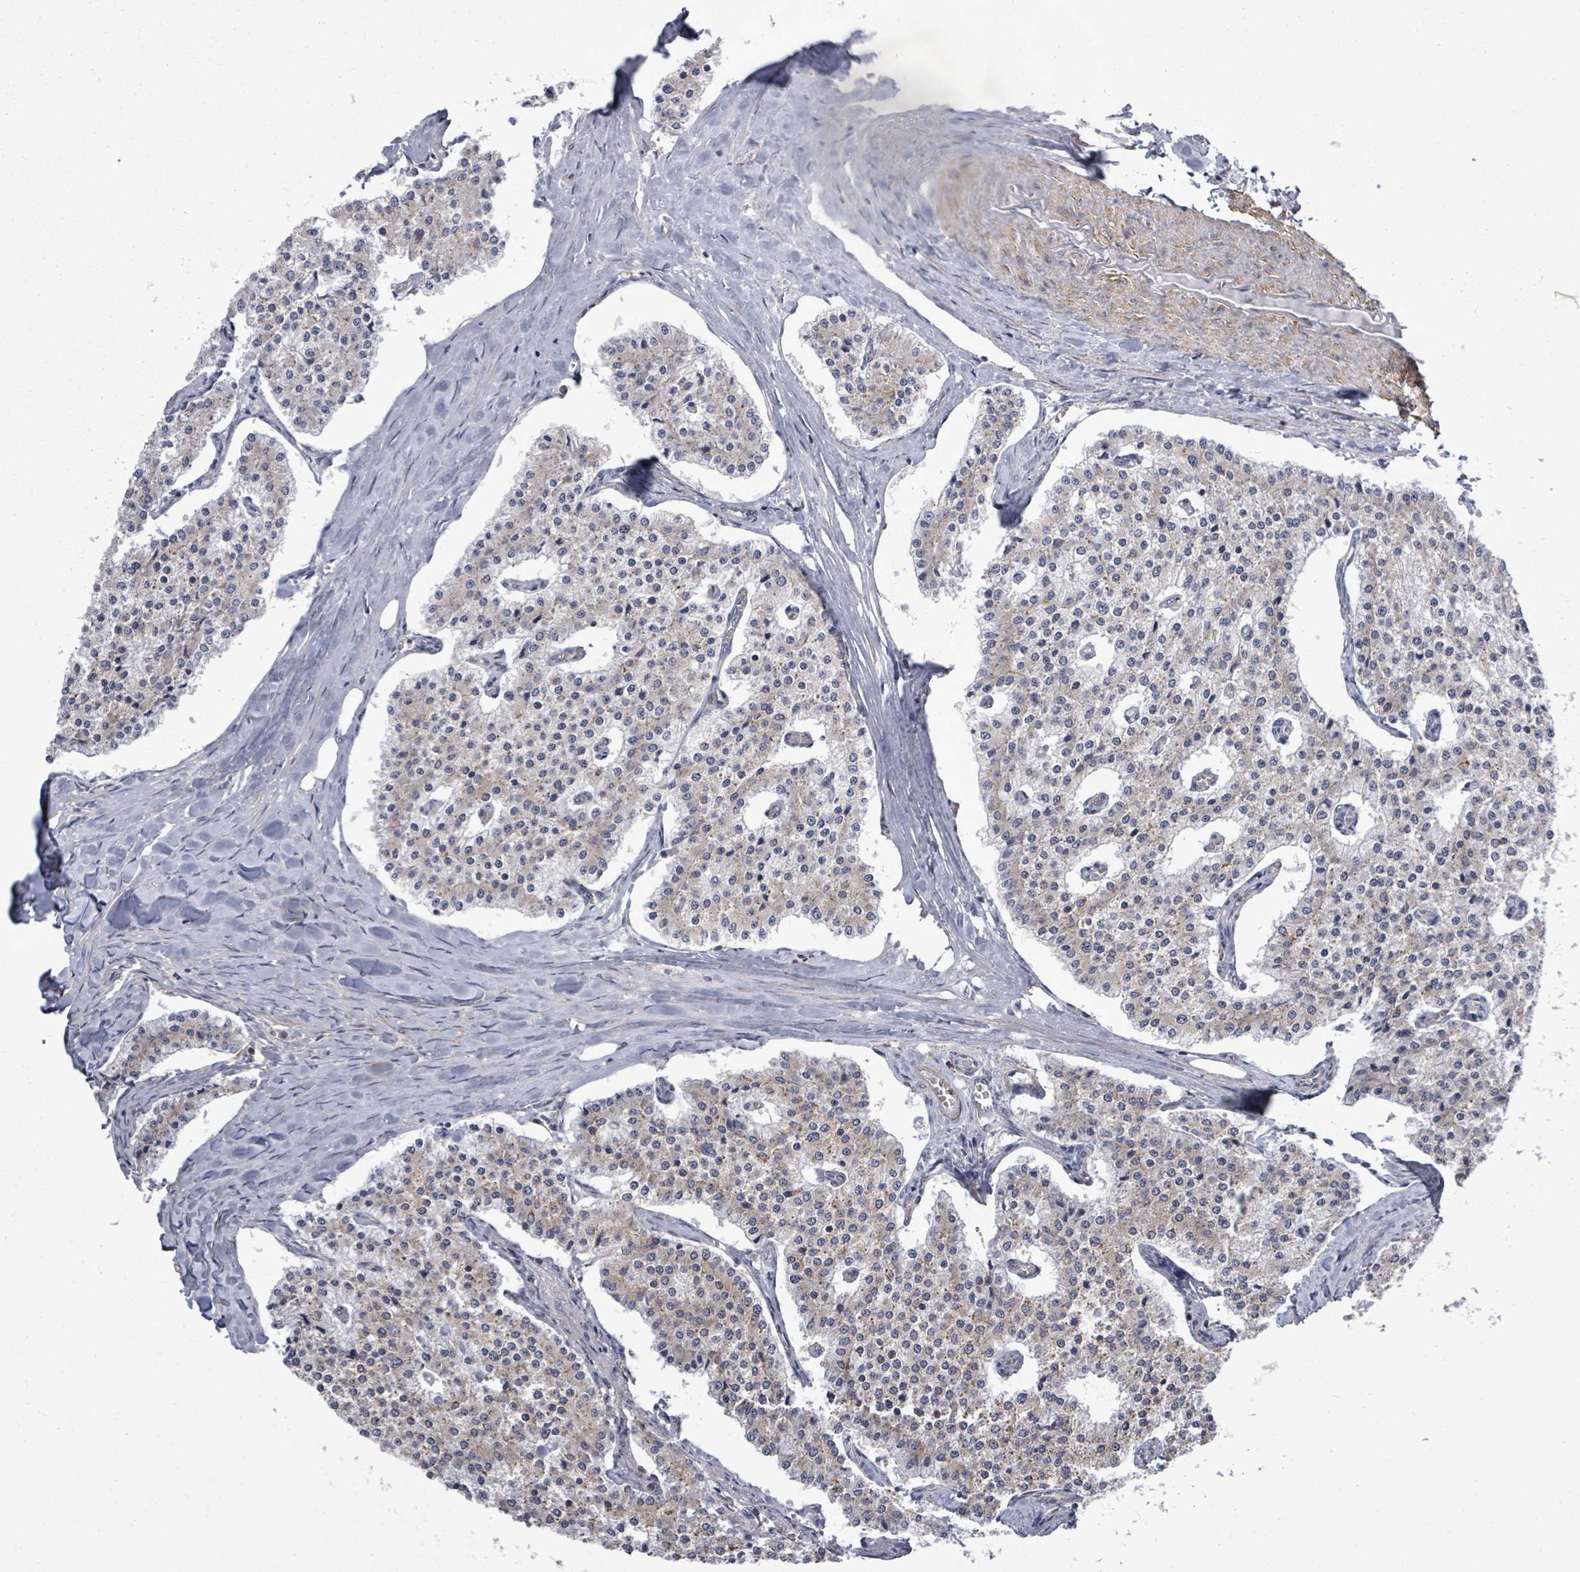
{"staining": {"intensity": "weak", "quantity": "25%-75%", "location": "cytoplasmic/membranous"}, "tissue": "carcinoid", "cell_type": "Tumor cells", "image_type": "cancer", "snomed": [{"axis": "morphology", "description": "Carcinoid, malignant, NOS"}, {"axis": "topography", "description": "Colon"}], "caption": "Tumor cells show low levels of weak cytoplasmic/membranous expression in approximately 25%-75% of cells in human carcinoid.", "gene": "PAPSS1", "patient": {"sex": "female", "age": 52}}